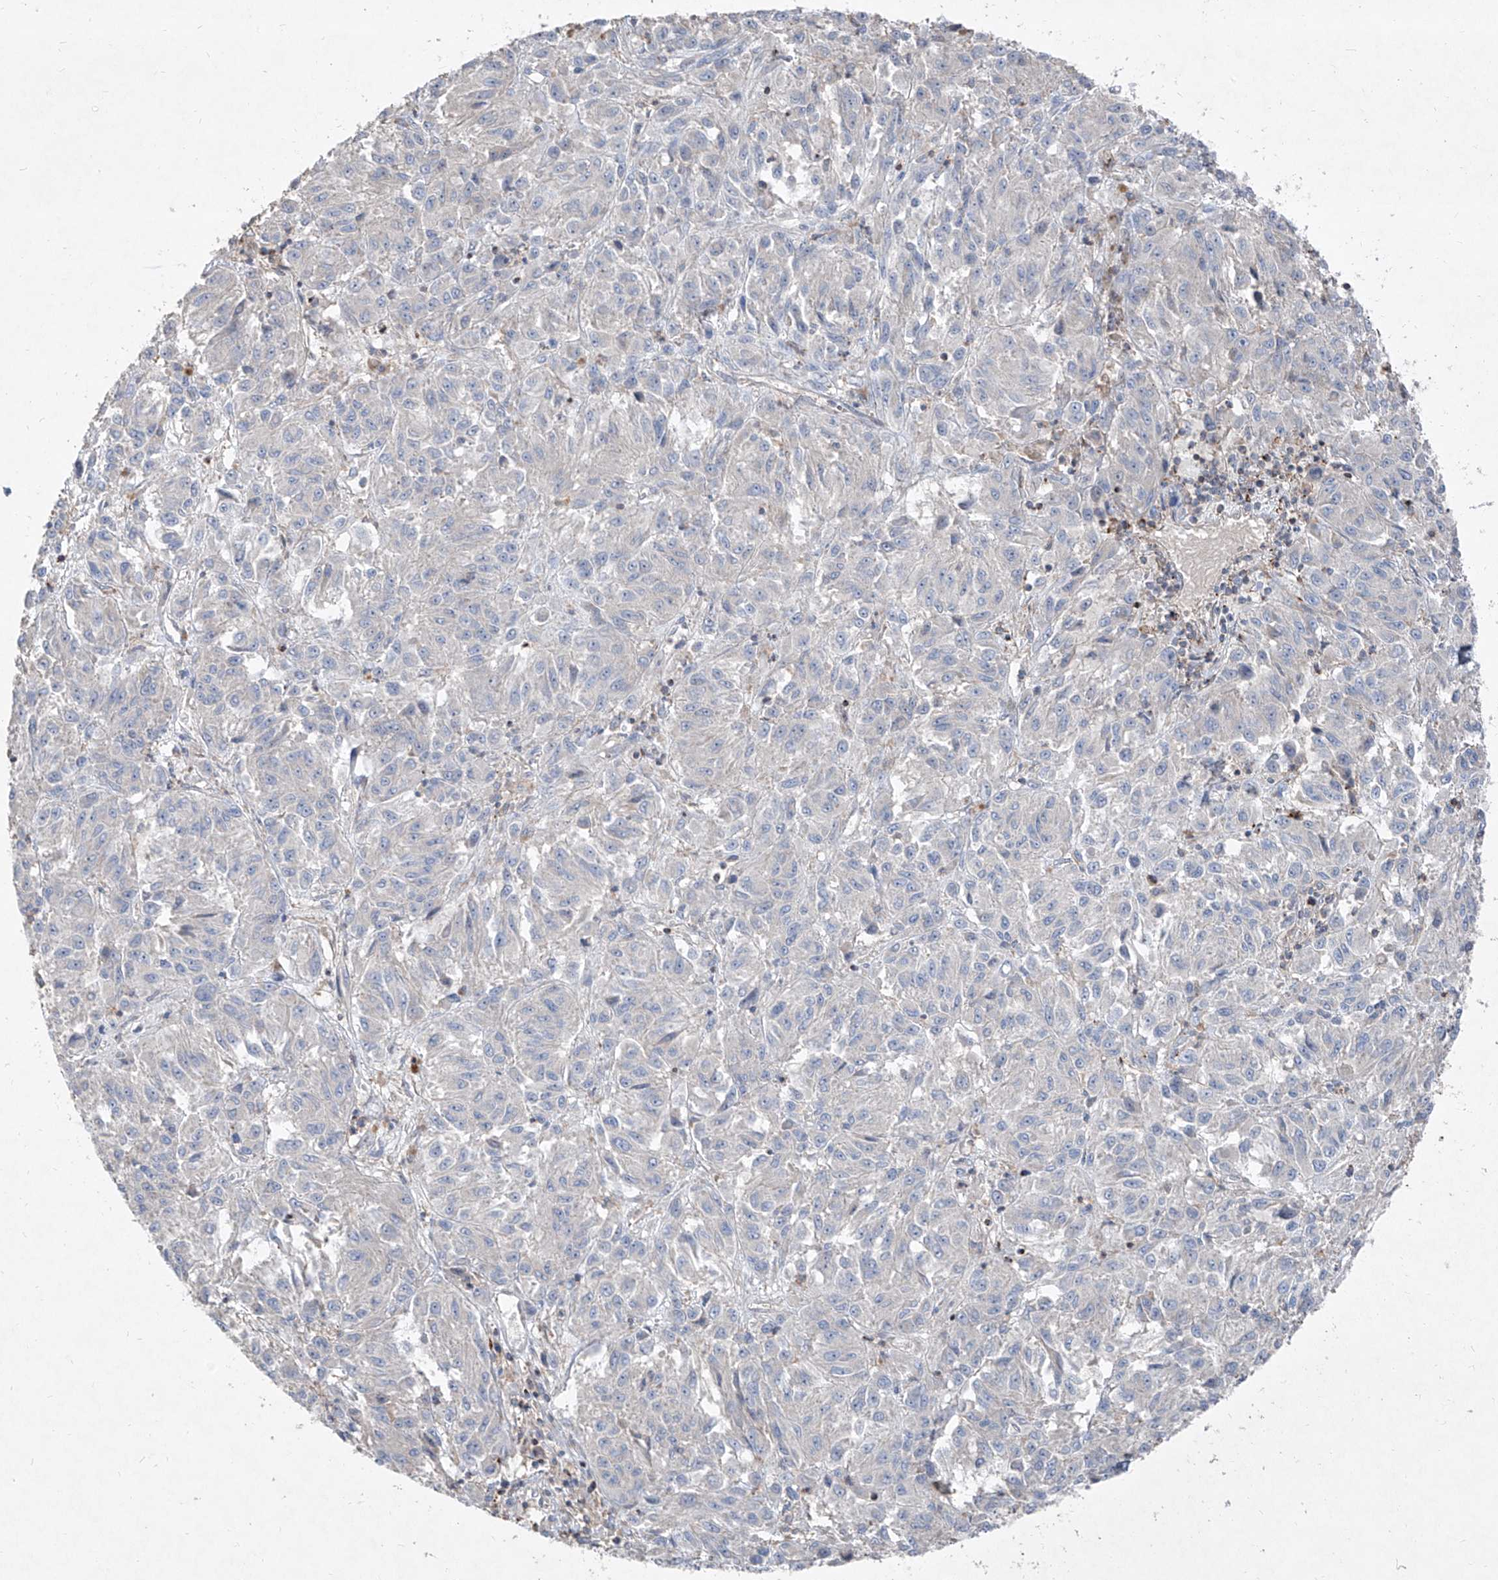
{"staining": {"intensity": "negative", "quantity": "none", "location": "none"}, "tissue": "melanoma", "cell_type": "Tumor cells", "image_type": "cancer", "snomed": [{"axis": "morphology", "description": "Malignant melanoma, Metastatic site"}, {"axis": "topography", "description": "Lung"}], "caption": "This histopathology image is of melanoma stained with immunohistochemistry (IHC) to label a protein in brown with the nuclei are counter-stained blue. There is no expression in tumor cells.", "gene": "UFD1", "patient": {"sex": "male", "age": 64}}